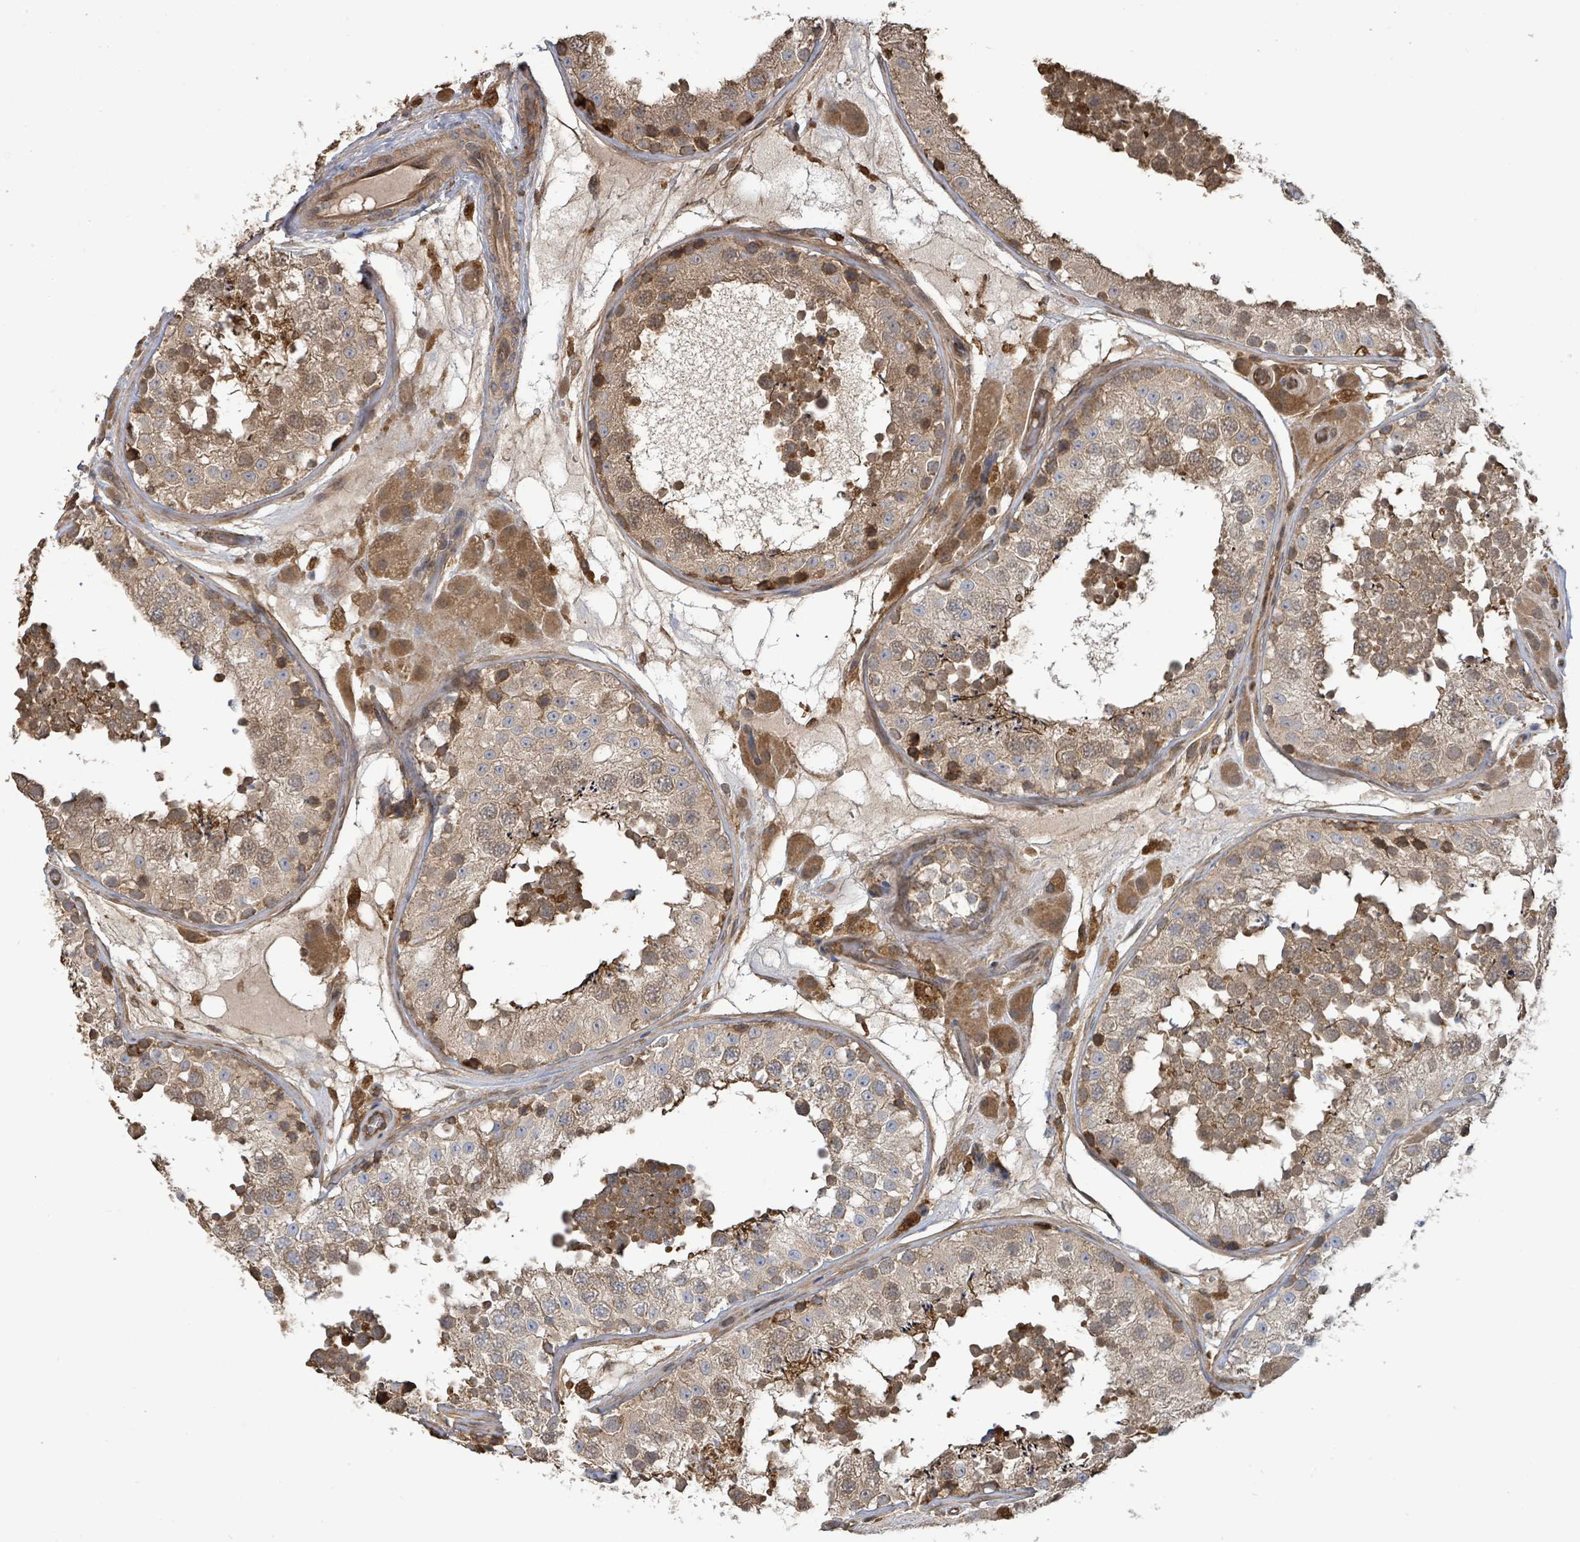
{"staining": {"intensity": "moderate", "quantity": "25%-75%", "location": "cytoplasmic/membranous"}, "tissue": "testis", "cell_type": "Cells in seminiferous ducts", "image_type": "normal", "snomed": [{"axis": "morphology", "description": "Normal tissue, NOS"}, {"axis": "topography", "description": "Testis"}], "caption": "Testis stained with a brown dye shows moderate cytoplasmic/membranous positive positivity in approximately 25%-75% of cells in seminiferous ducts.", "gene": "ARPIN", "patient": {"sex": "male", "age": 26}}